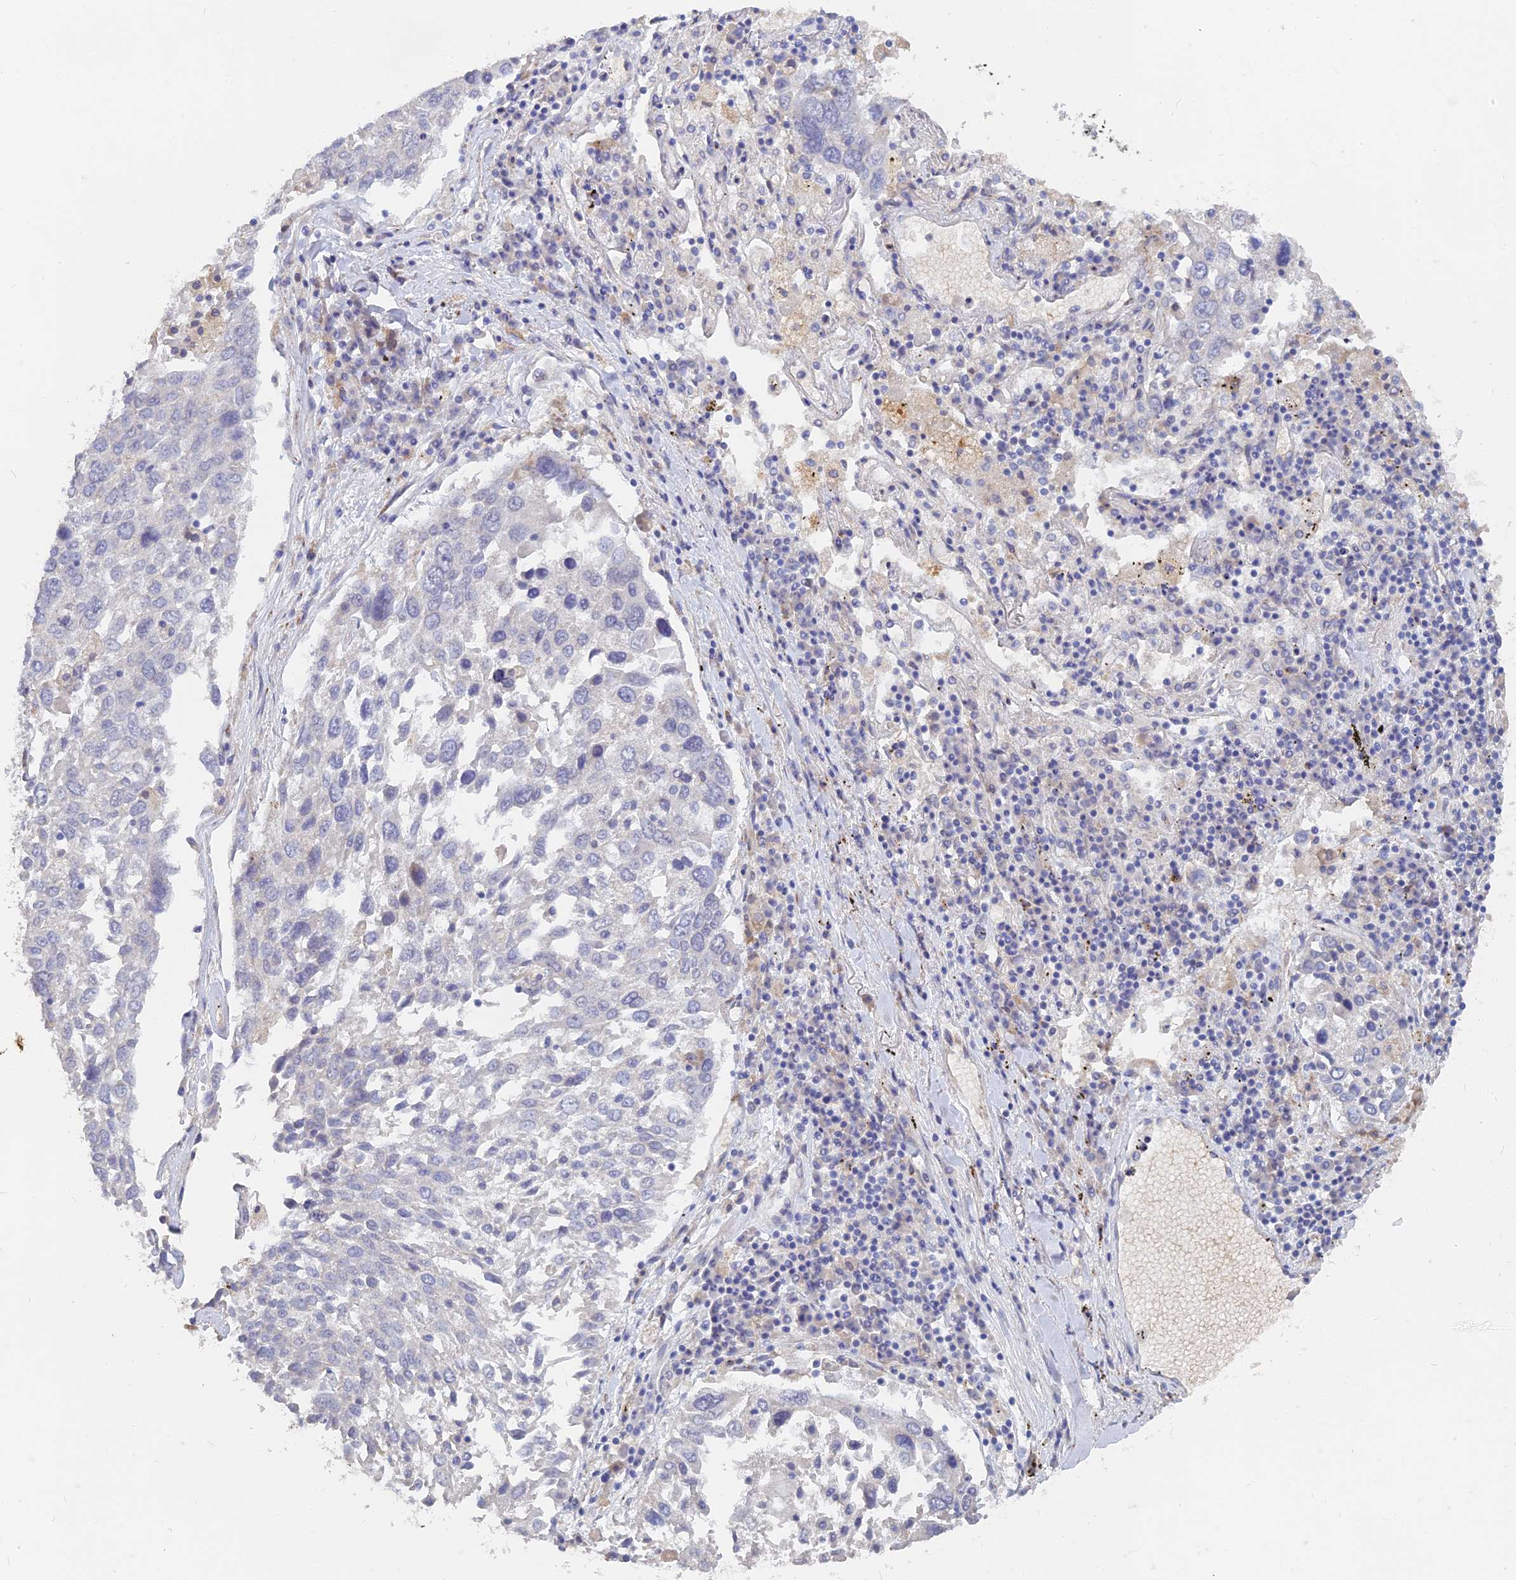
{"staining": {"intensity": "negative", "quantity": "none", "location": "none"}, "tissue": "lung cancer", "cell_type": "Tumor cells", "image_type": "cancer", "snomed": [{"axis": "morphology", "description": "Squamous cell carcinoma, NOS"}, {"axis": "topography", "description": "Lung"}], "caption": "This is a histopathology image of immunohistochemistry (IHC) staining of lung cancer, which shows no staining in tumor cells. (Immunohistochemistry, brightfield microscopy, high magnification).", "gene": "ARRDC1", "patient": {"sex": "male", "age": 65}}